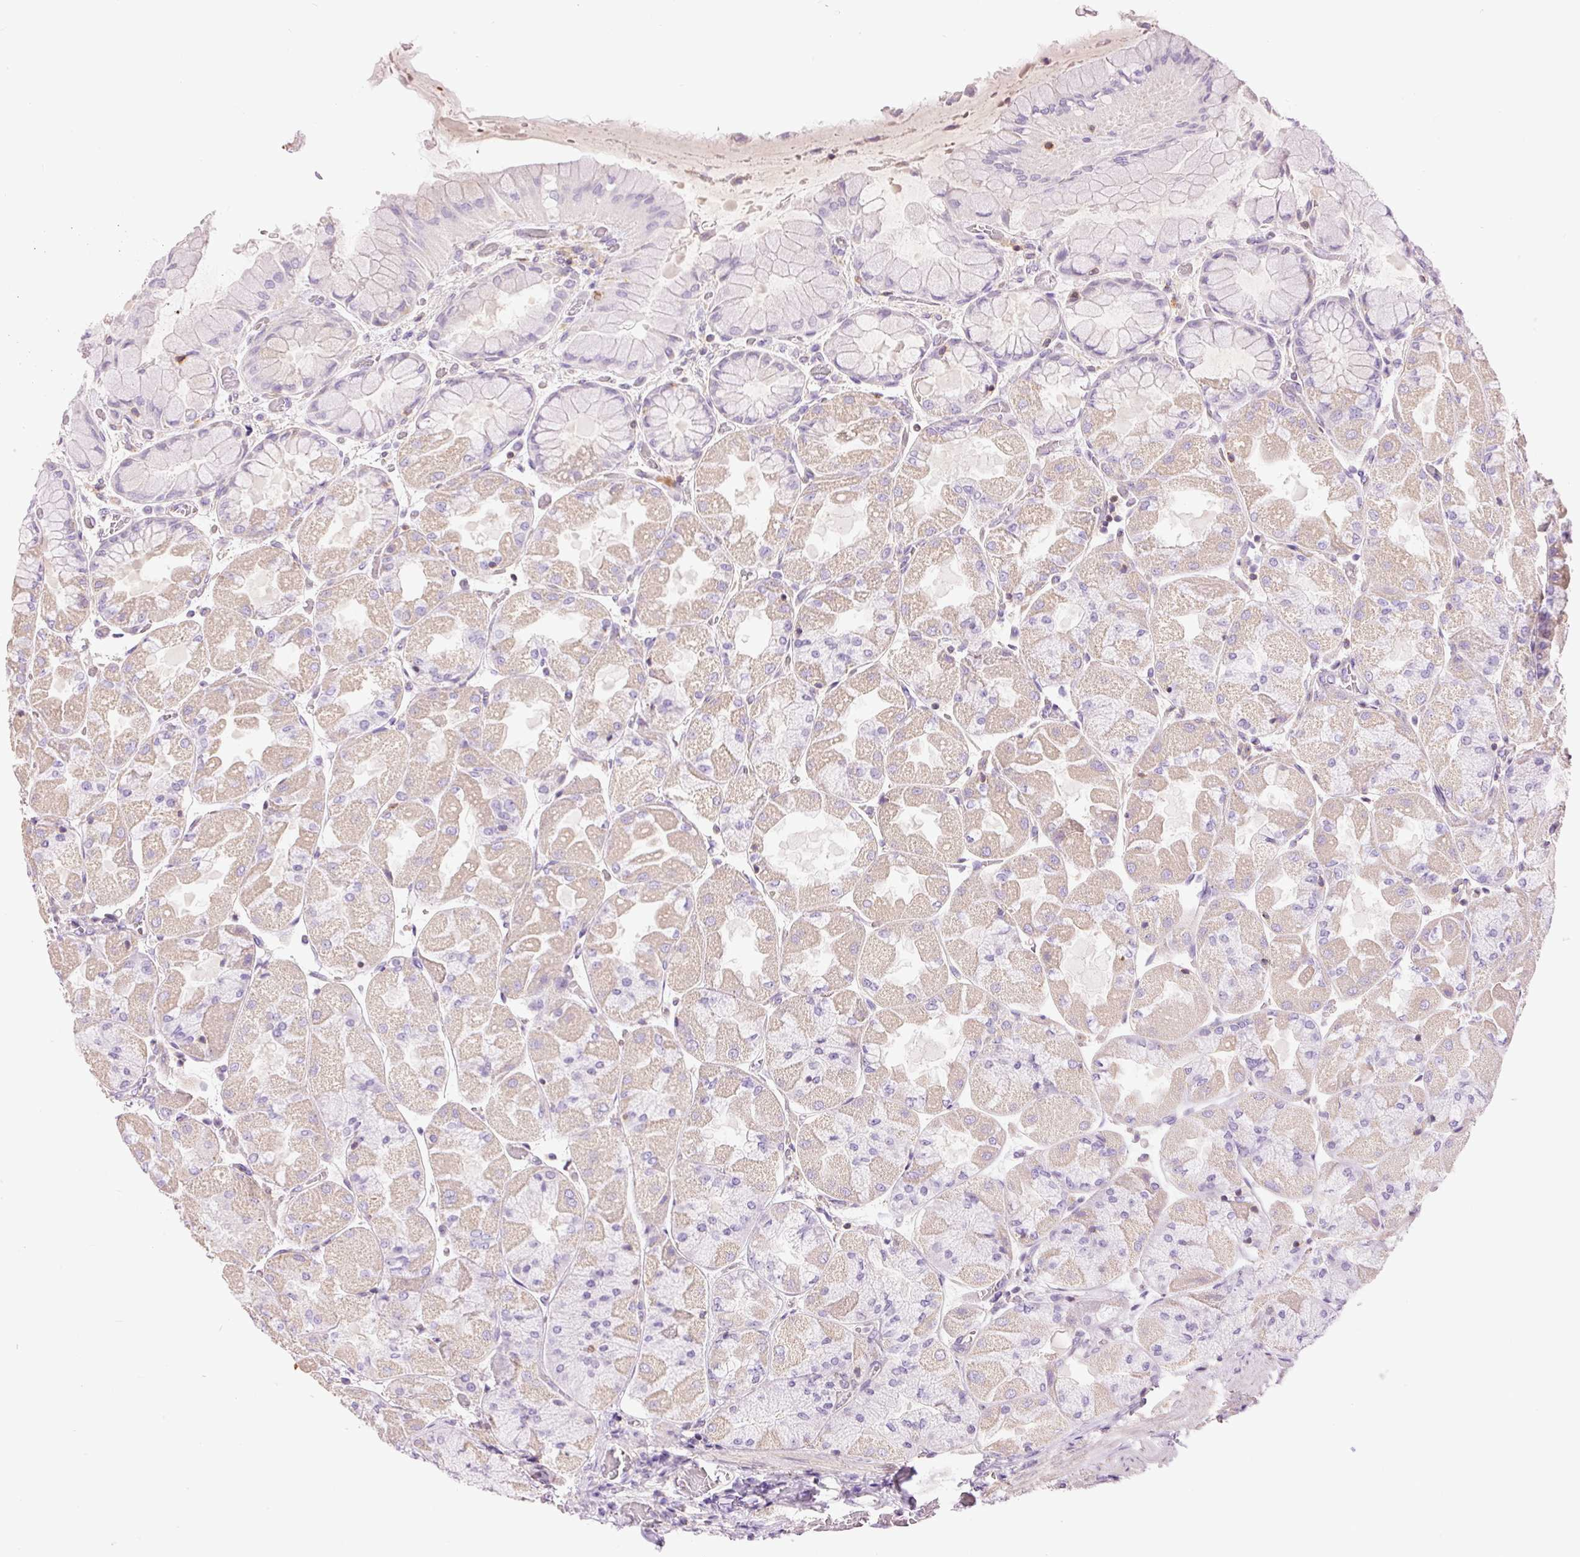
{"staining": {"intensity": "weak", "quantity": "25%-75%", "location": "cytoplasmic/membranous"}, "tissue": "stomach", "cell_type": "Glandular cells", "image_type": "normal", "snomed": [{"axis": "morphology", "description": "Normal tissue, NOS"}, {"axis": "topography", "description": "Stomach"}], "caption": "Immunohistochemical staining of benign human stomach reveals weak cytoplasmic/membranous protein positivity in about 25%-75% of glandular cells. (IHC, brightfield microscopy, high magnification).", "gene": "DOK6", "patient": {"sex": "female", "age": 61}}